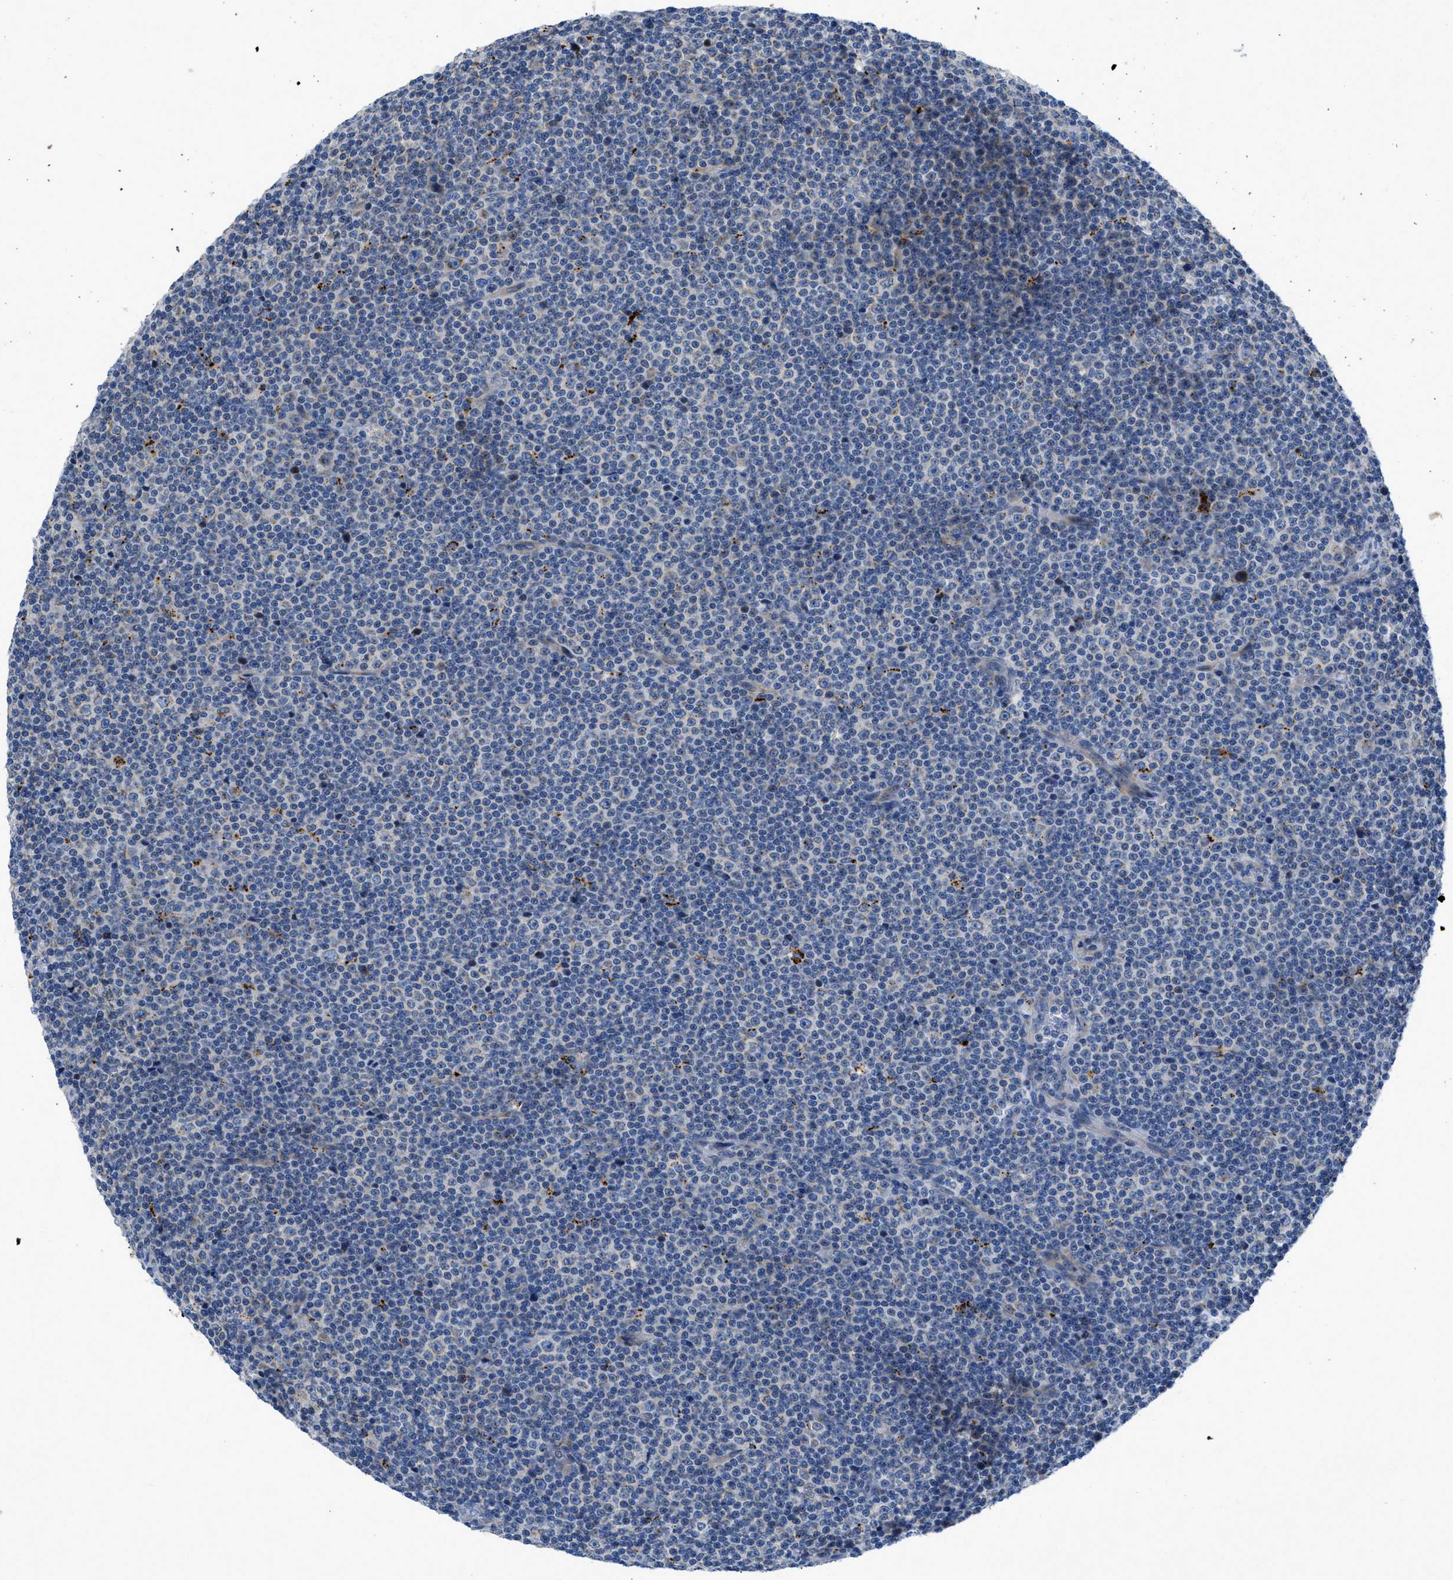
{"staining": {"intensity": "negative", "quantity": "none", "location": "none"}, "tissue": "lymphoma", "cell_type": "Tumor cells", "image_type": "cancer", "snomed": [{"axis": "morphology", "description": "Malignant lymphoma, non-Hodgkin's type, Low grade"}, {"axis": "topography", "description": "Lymph node"}], "caption": "Photomicrograph shows no protein staining in tumor cells of low-grade malignant lymphoma, non-Hodgkin's type tissue.", "gene": "TMEM248", "patient": {"sex": "female", "age": 67}}